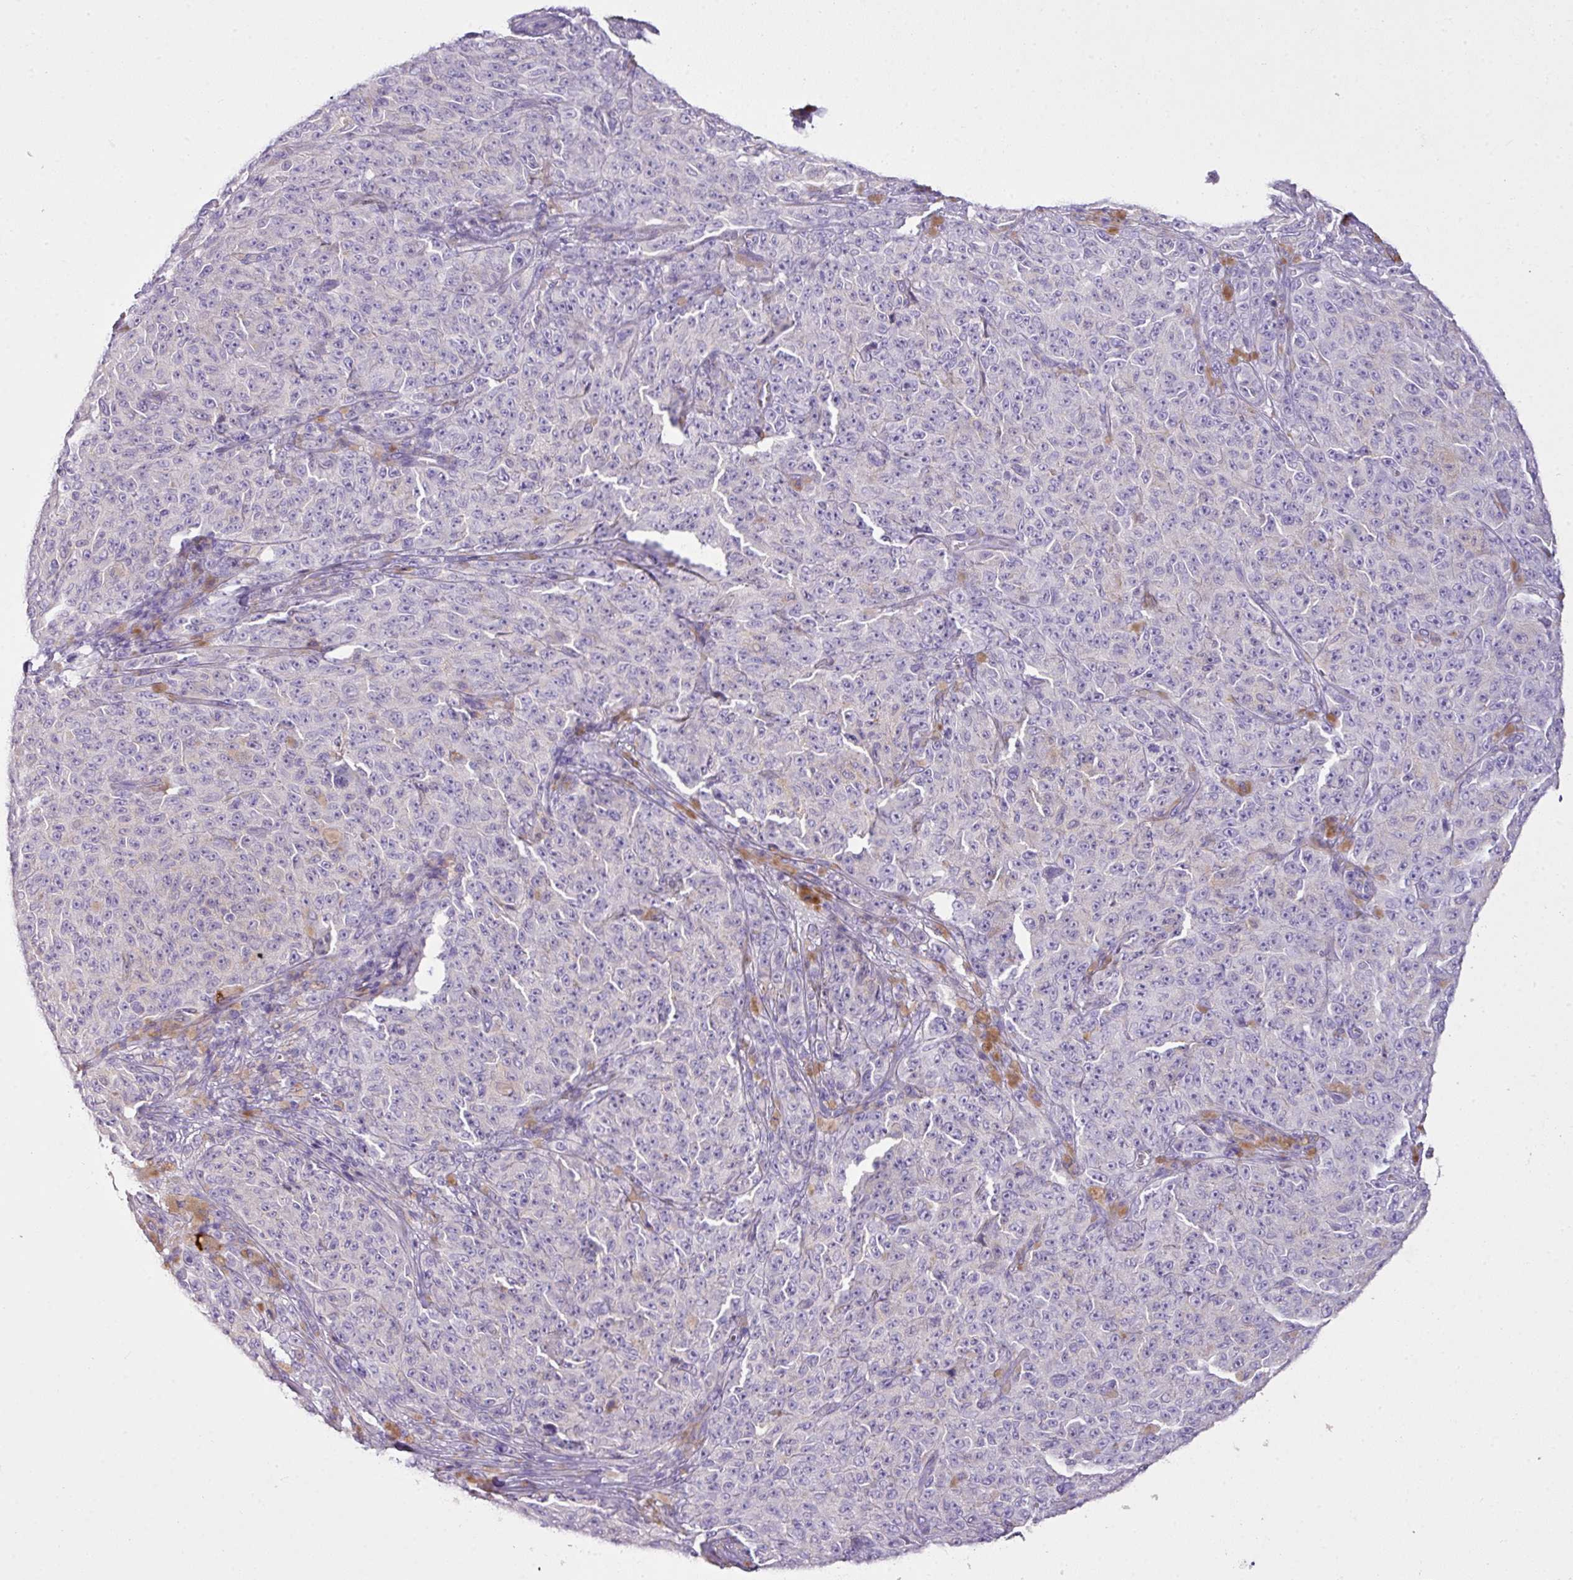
{"staining": {"intensity": "negative", "quantity": "none", "location": "none"}, "tissue": "melanoma", "cell_type": "Tumor cells", "image_type": "cancer", "snomed": [{"axis": "morphology", "description": "Malignant melanoma, NOS"}, {"axis": "topography", "description": "Skin"}], "caption": "The immunohistochemistry image has no significant staining in tumor cells of melanoma tissue. (Brightfield microscopy of DAB (3,3'-diaminobenzidine) IHC at high magnification).", "gene": "OR6C6", "patient": {"sex": "female", "age": 82}}